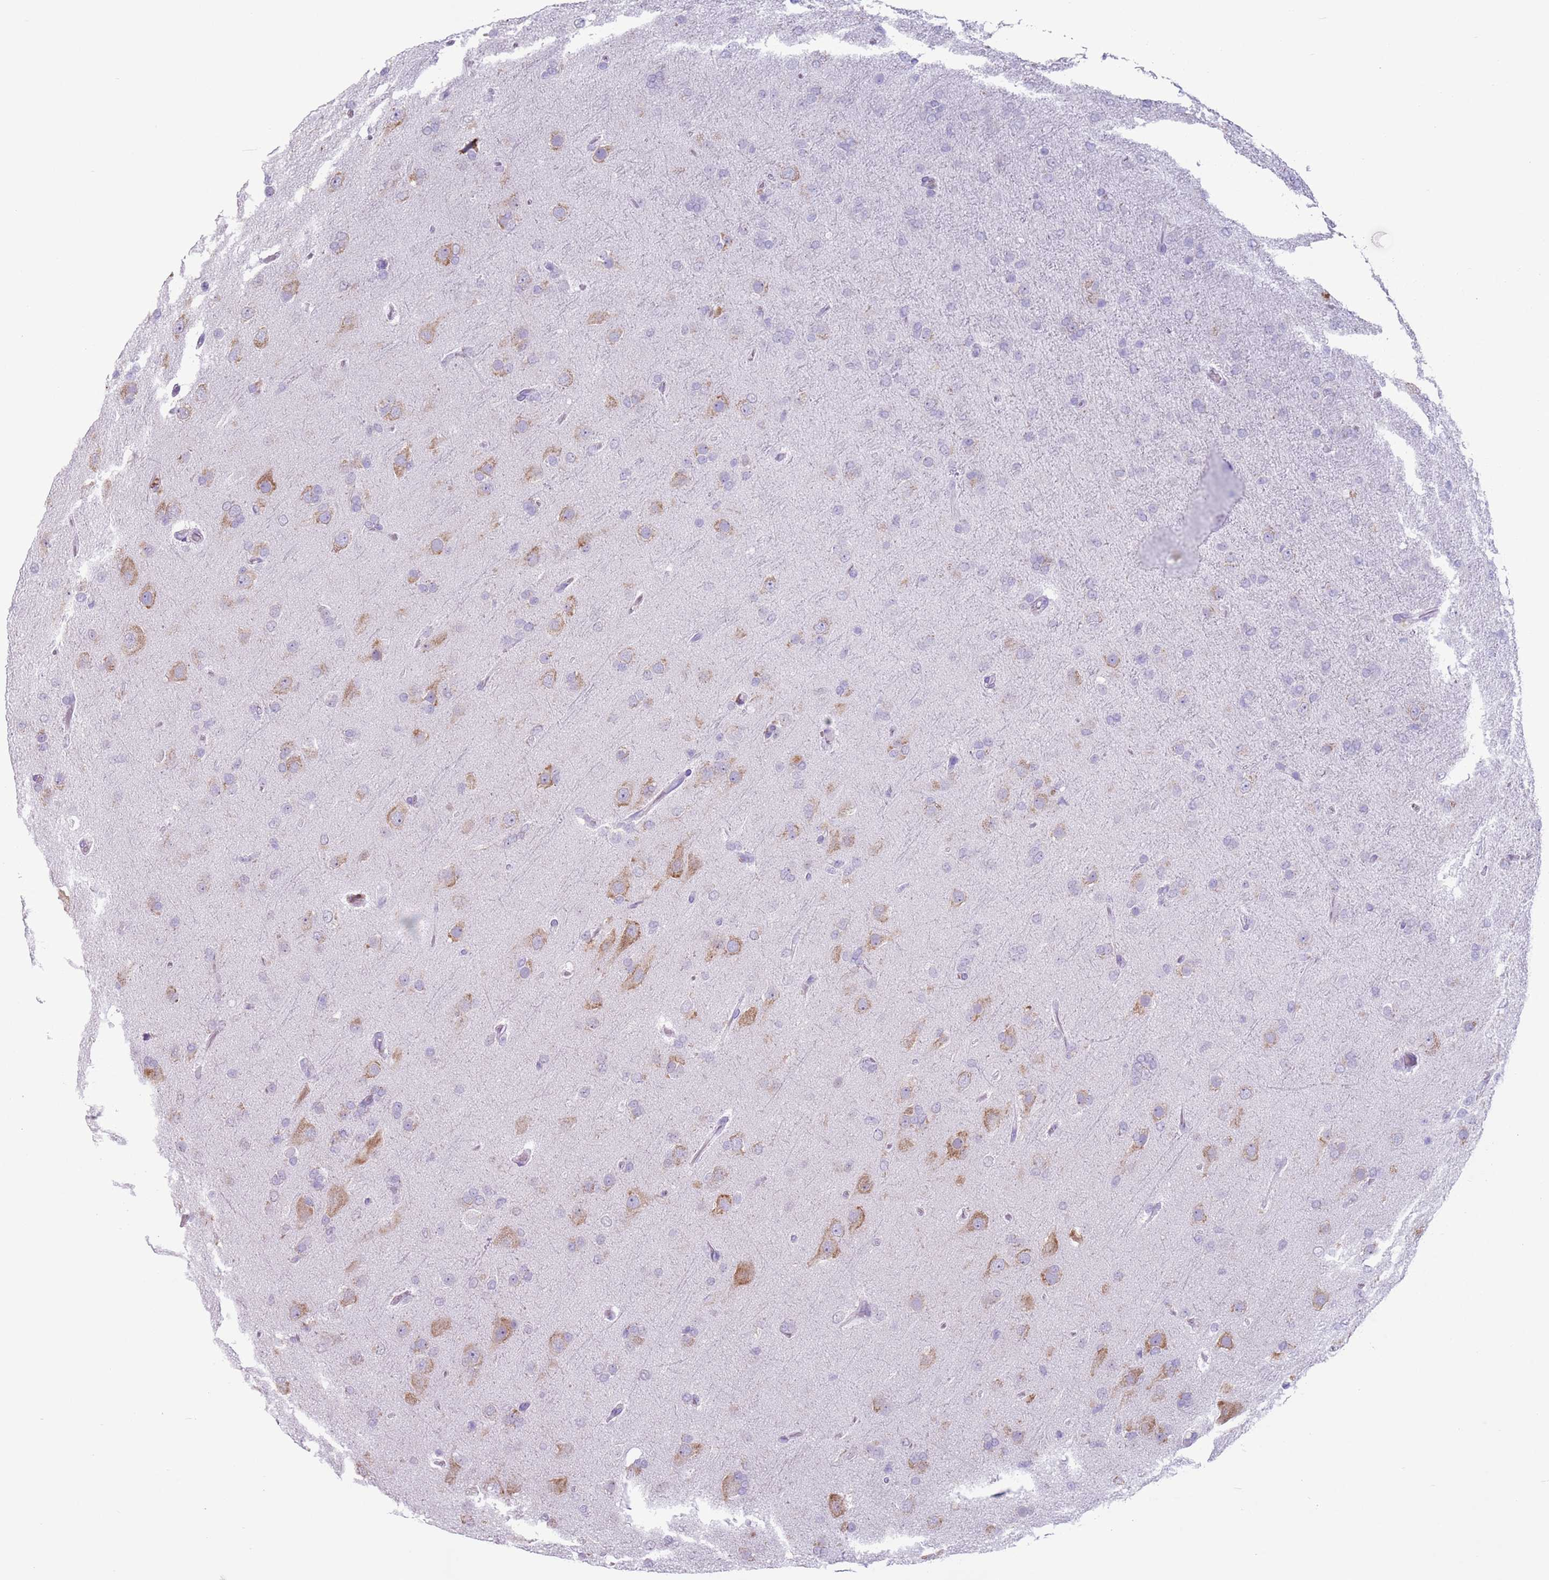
{"staining": {"intensity": "negative", "quantity": "none", "location": "none"}, "tissue": "glioma", "cell_type": "Tumor cells", "image_type": "cancer", "snomed": [{"axis": "morphology", "description": "Glioma, malignant, Low grade"}, {"axis": "topography", "description": "Brain"}], "caption": "Tumor cells show no significant protein expression in malignant glioma (low-grade).", "gene": "HYOU1", "patient": {"sex": "male", "age": 65}}